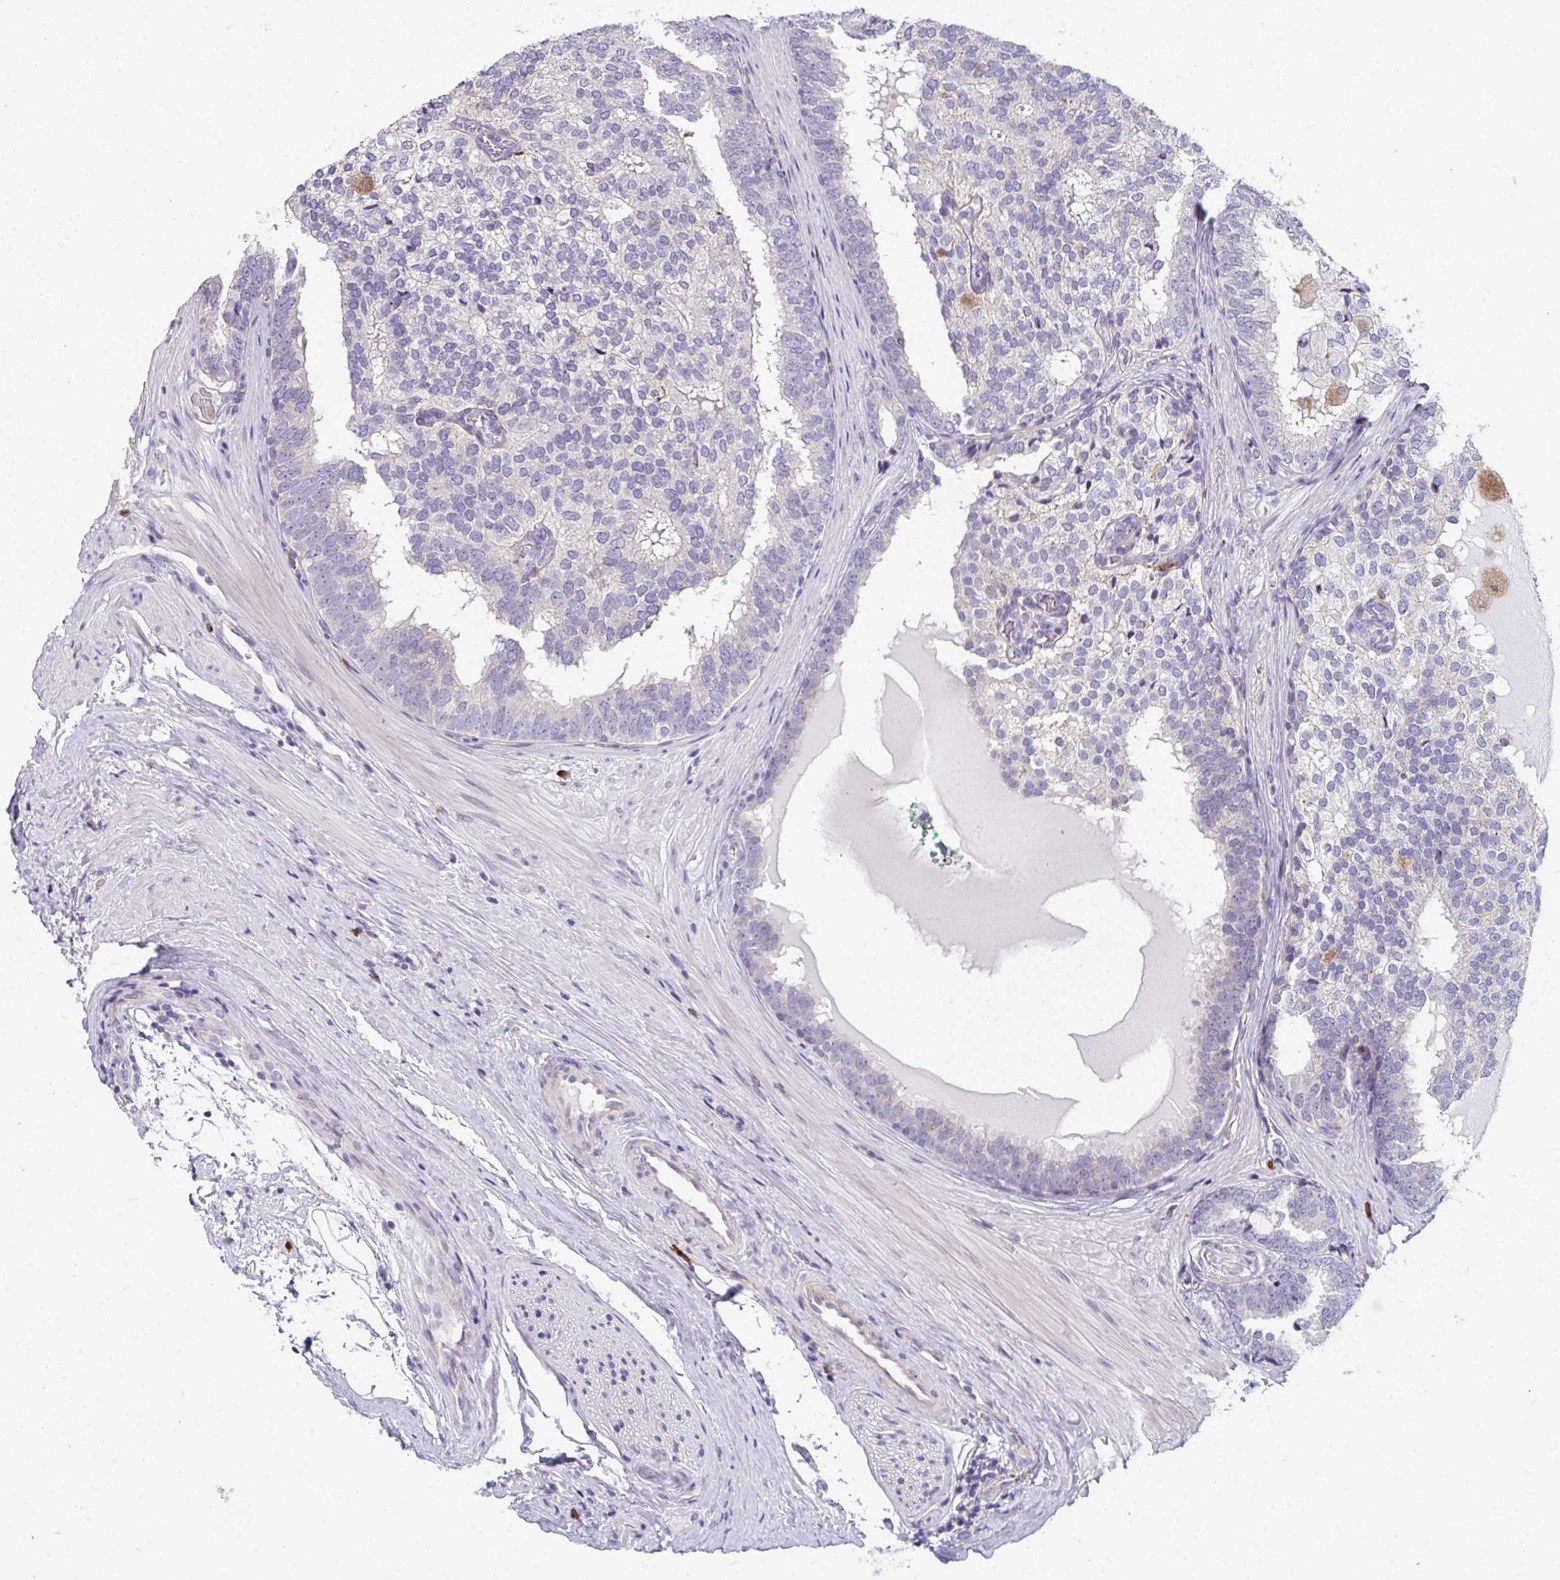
{"staining": {"intensity": "negative", "quantity": "none", "location": "none"}, "tissue": "prostate cancer", "cell_type": "Tumor cells", "image_type": "cancer", "snomed": [{"axis": "morphology", "description": "Adenocarcinoma, High grade"}, {"axis": "topography", "description": "Prostate"}], "caption": "High magnification brightfield microscopy of prostate cancer stained with DAB (3,3'-diaminobenzidine) (brown) and counterstained with hematoxylin (blue): tumor cells show no significant positivity.", "gene": "EIF1AD", "patient": {"sex": "male", "age": 72}}